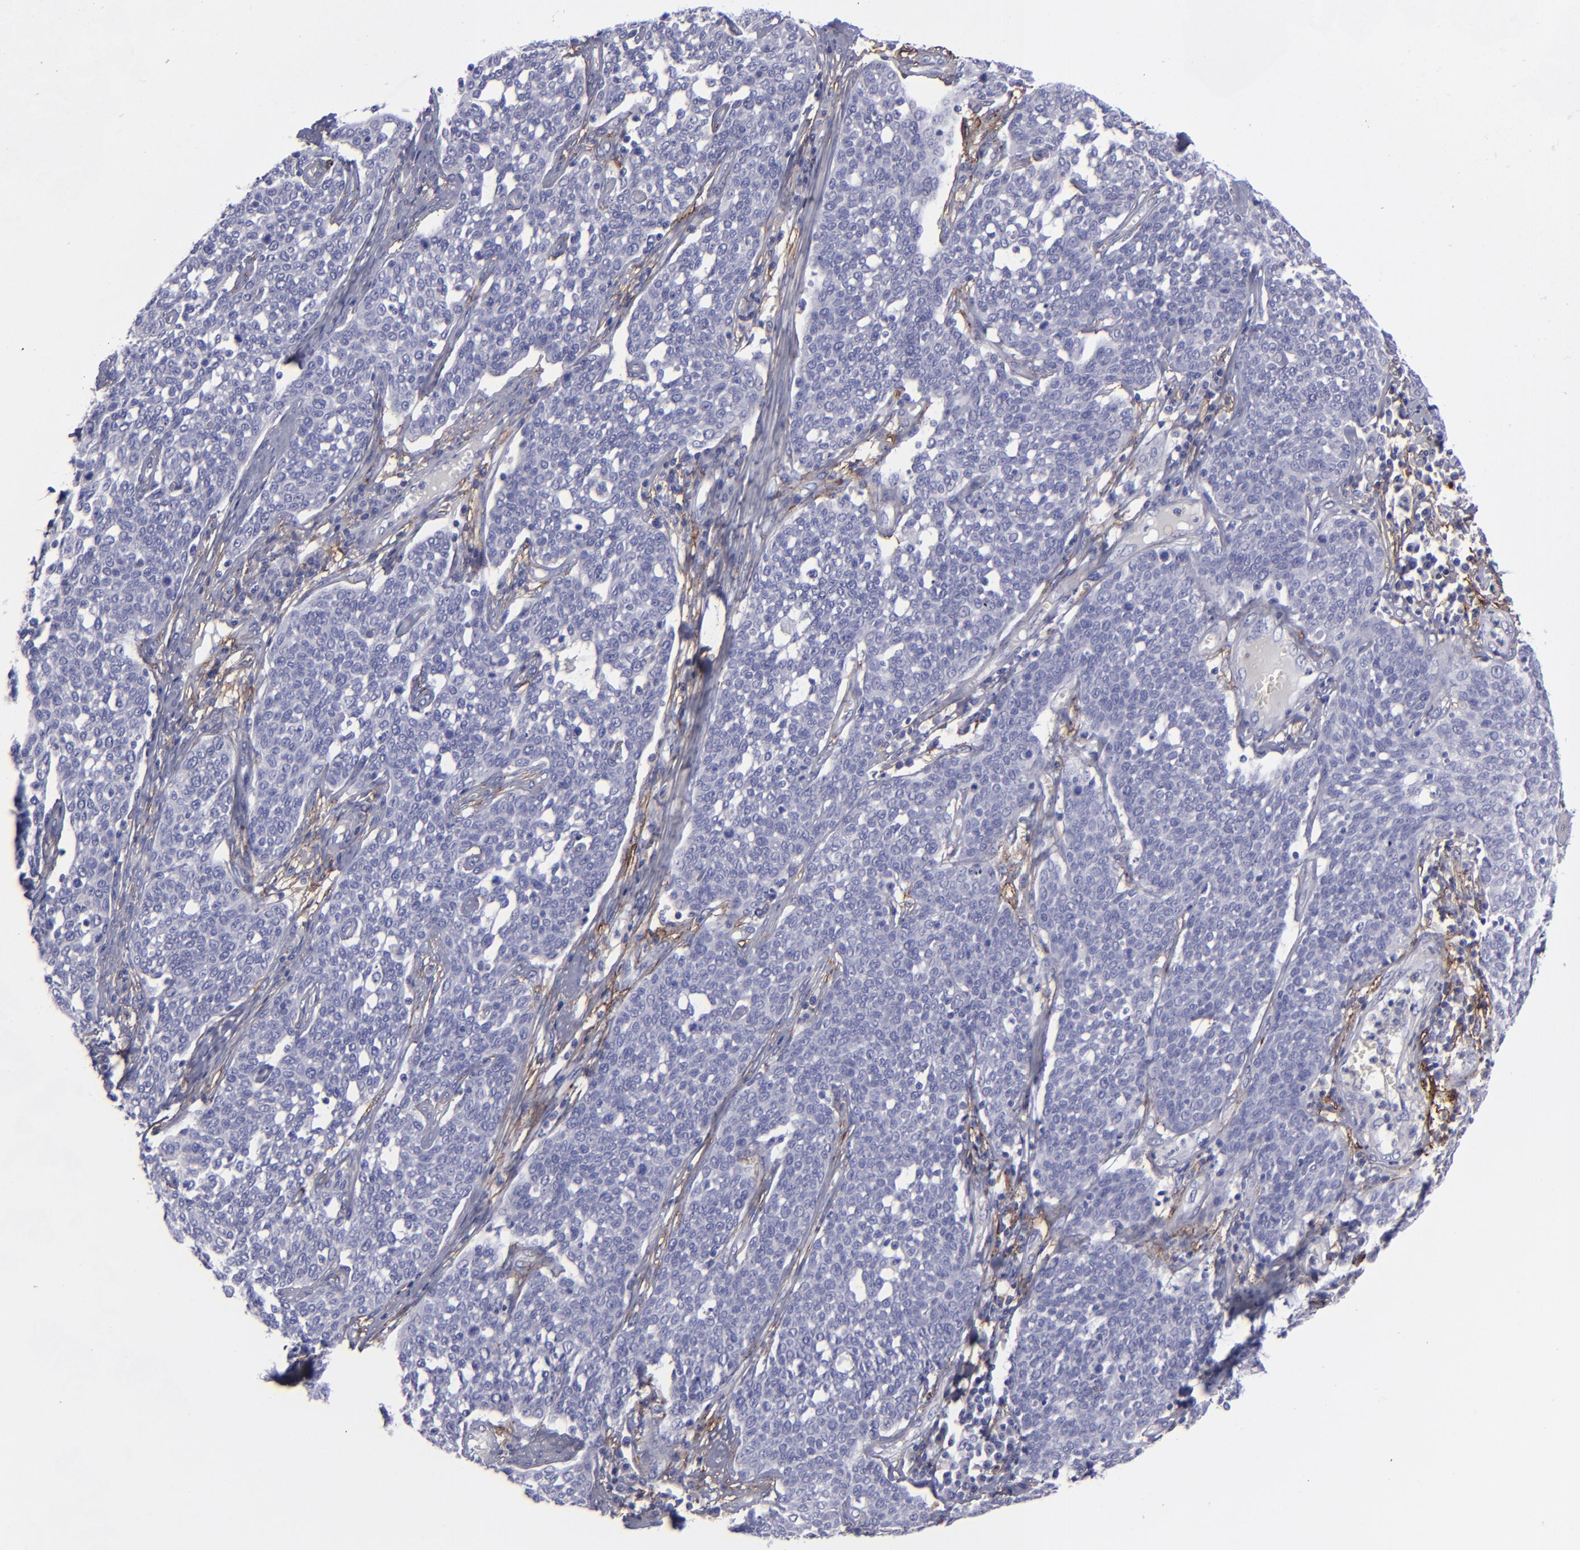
{"staining": {"intensity": "negative", "quantity": "none", "location": "none"}, "tissue": "cervical cancer", "cell_type": "Tumor cells", "image_type": "cancer", "snomed": [{"axis": "morphology", "description": "Squamous cell carcinoma, NOS"}, {"axis": "topography", "description": "Cervix"}], "caption": "The IHC photomicrograph has no significant positivity in tumor cells of cervical squamous cell carcinoma tissue.", "gene": "ANPEP", "patient": {"sex": "female", "age": 34}}